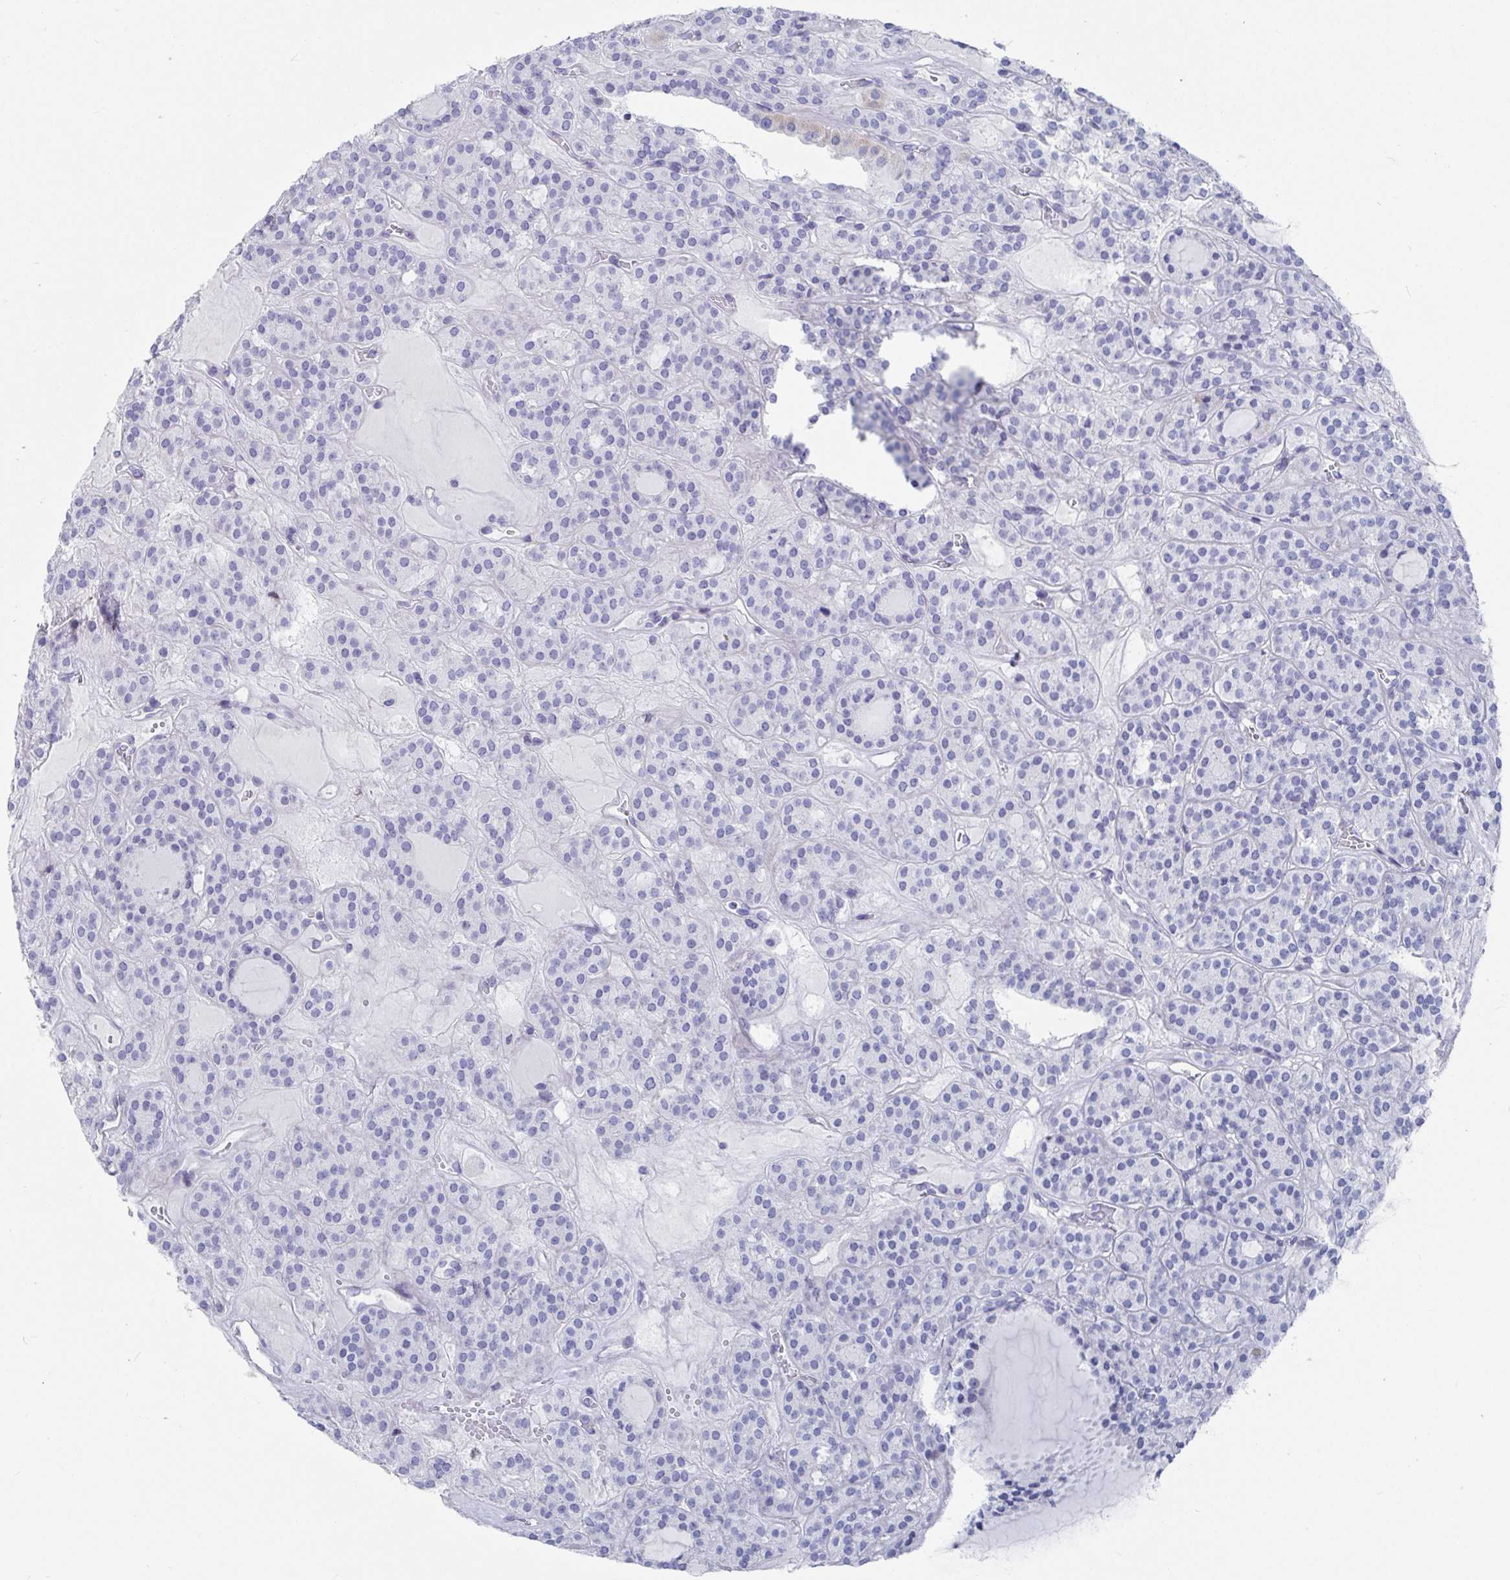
{"staining": {"intensity": "negative", "quantity": "none", "location": "none"}, "tissue": "thyroid cancer", "cell_type": "Tumor cells", "image_type": "cancer", "snomed": [{"axis": "morphology", "description": "Follicular adenoma carcinoma, NOS"}, {"axis": "topography", "description": "Thyroid gland"}], "caption": "Human thyroid follicular adenoma carcinoma stained for a protein using immunohistochemistry (IHC) reveals no positivity in tumor cells.", "gene": "ZFP82", "patient": {"sex": "female", "age": 63}}